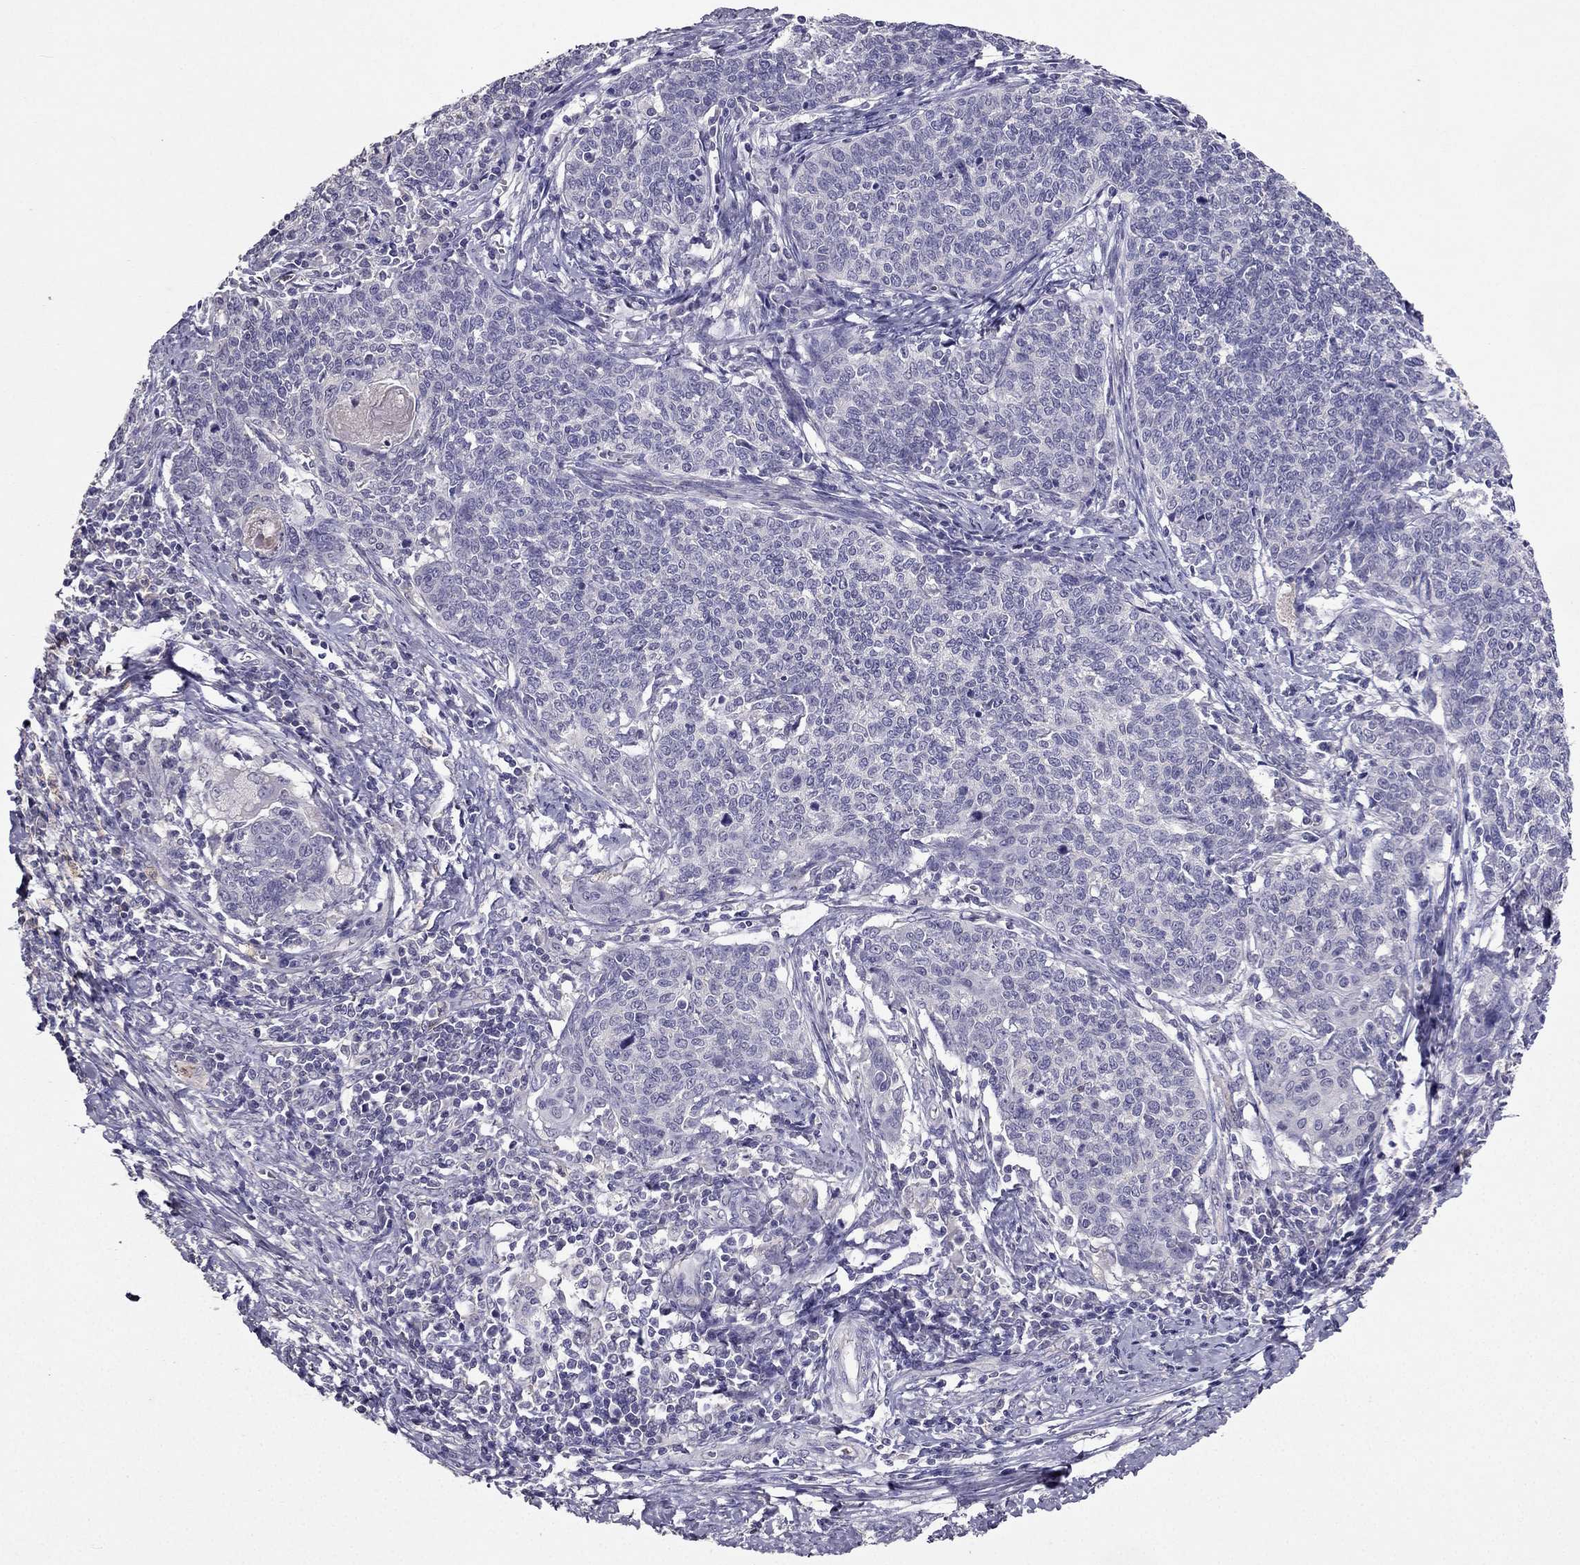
{"staining": {"intensity": "negative", "quantity": "none", "location": "none"}, "tissue": "cervical cancer", "cell_type": "Tumor cells", "image_type": "cancer", "snomed": [{"axis": "morphology", "description": "Squamous cell carcinoma, NOS"}, {"axis": "topography", "description": "Cervix"}], "caption": "Immunohistochemical staining of human cervical cancer (squamous cell carcinoma) shows no significant expression in tumor cells. The staining is performed using DAB (3,3'-diaminobenzidine) brown chromogen with nuclei counter-stained in using hematoxylin.", "gene": "RFLNB", "patient": {"sex": "female", "age": 39}}